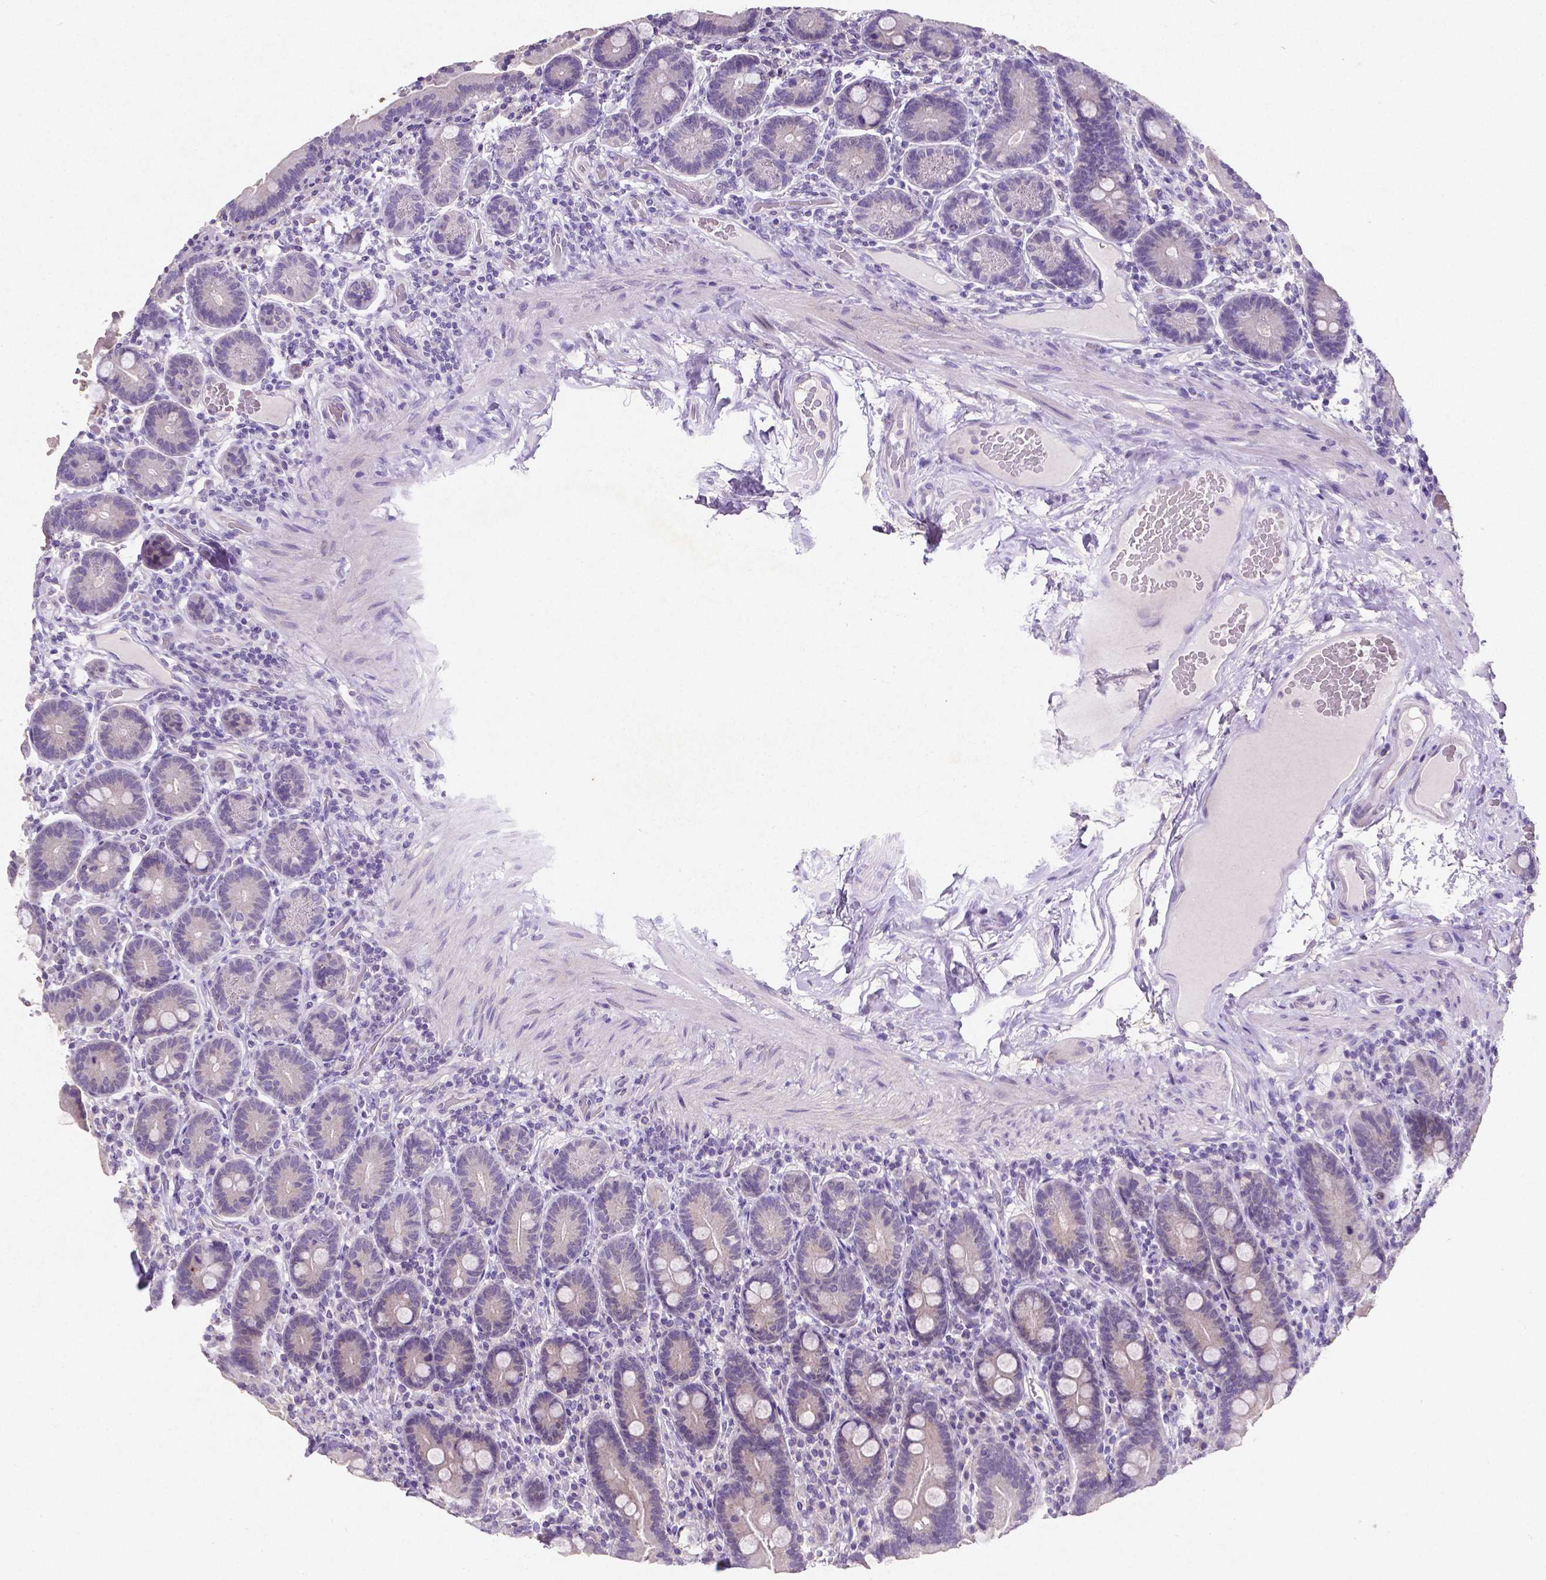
{"staining": {"intensity": "negative", "quantity": "none", "location": "none"}, "tissue": "duodenum", "cell_type": "Glandular cells", "image_type": "normal", "snomed": [{"axis": "morphology", "description": "Normal tissue, NOS"}, {"axis": "topography", "description": "Duodenum"}], "caption": "A photomicrograph of duodenum stained for a protein displays no brown staining in glandular cells.", "gene": "SATB2", "patient": {"sex": "female", "age": 62}}